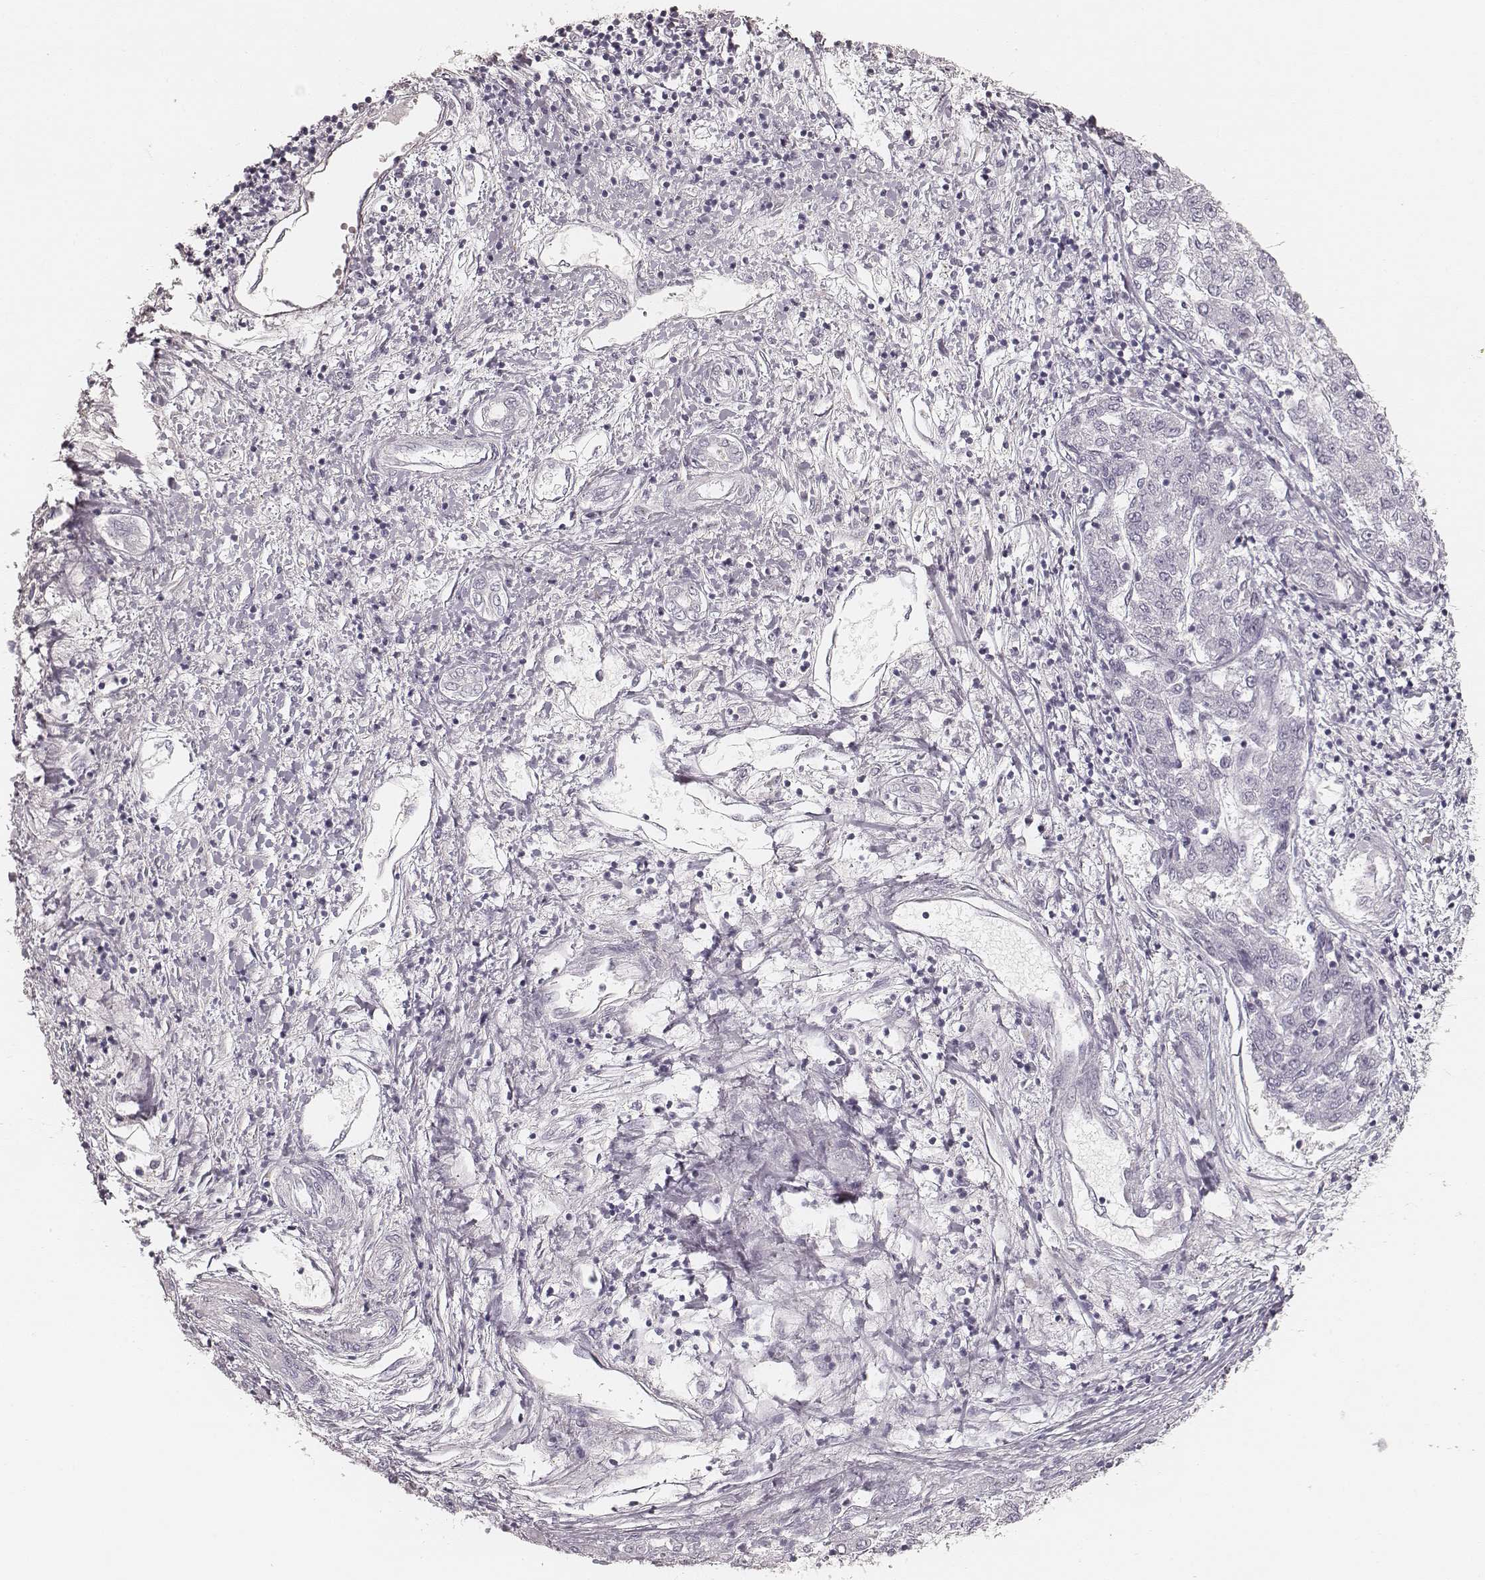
{"staining": {"intensity": "negative", "quantity": "none", "location": "none"}, "tissue": "liver cancer", "cell_type": "Tumor cells", "image_type": "cancer", "snomed": [{"axis": "morphology", "description": "Carcinoma, Hepatocellular, NOS"}, {"axis": "topography", "description": "Liver"}], "caption": "The immunohistochemistry micrograph has no significant positivity in tumor cells of hepatocellular carcinoma (liver) tissue.", "gene": "HNF4G", "patient": {"sex": "male", "age": 56}}